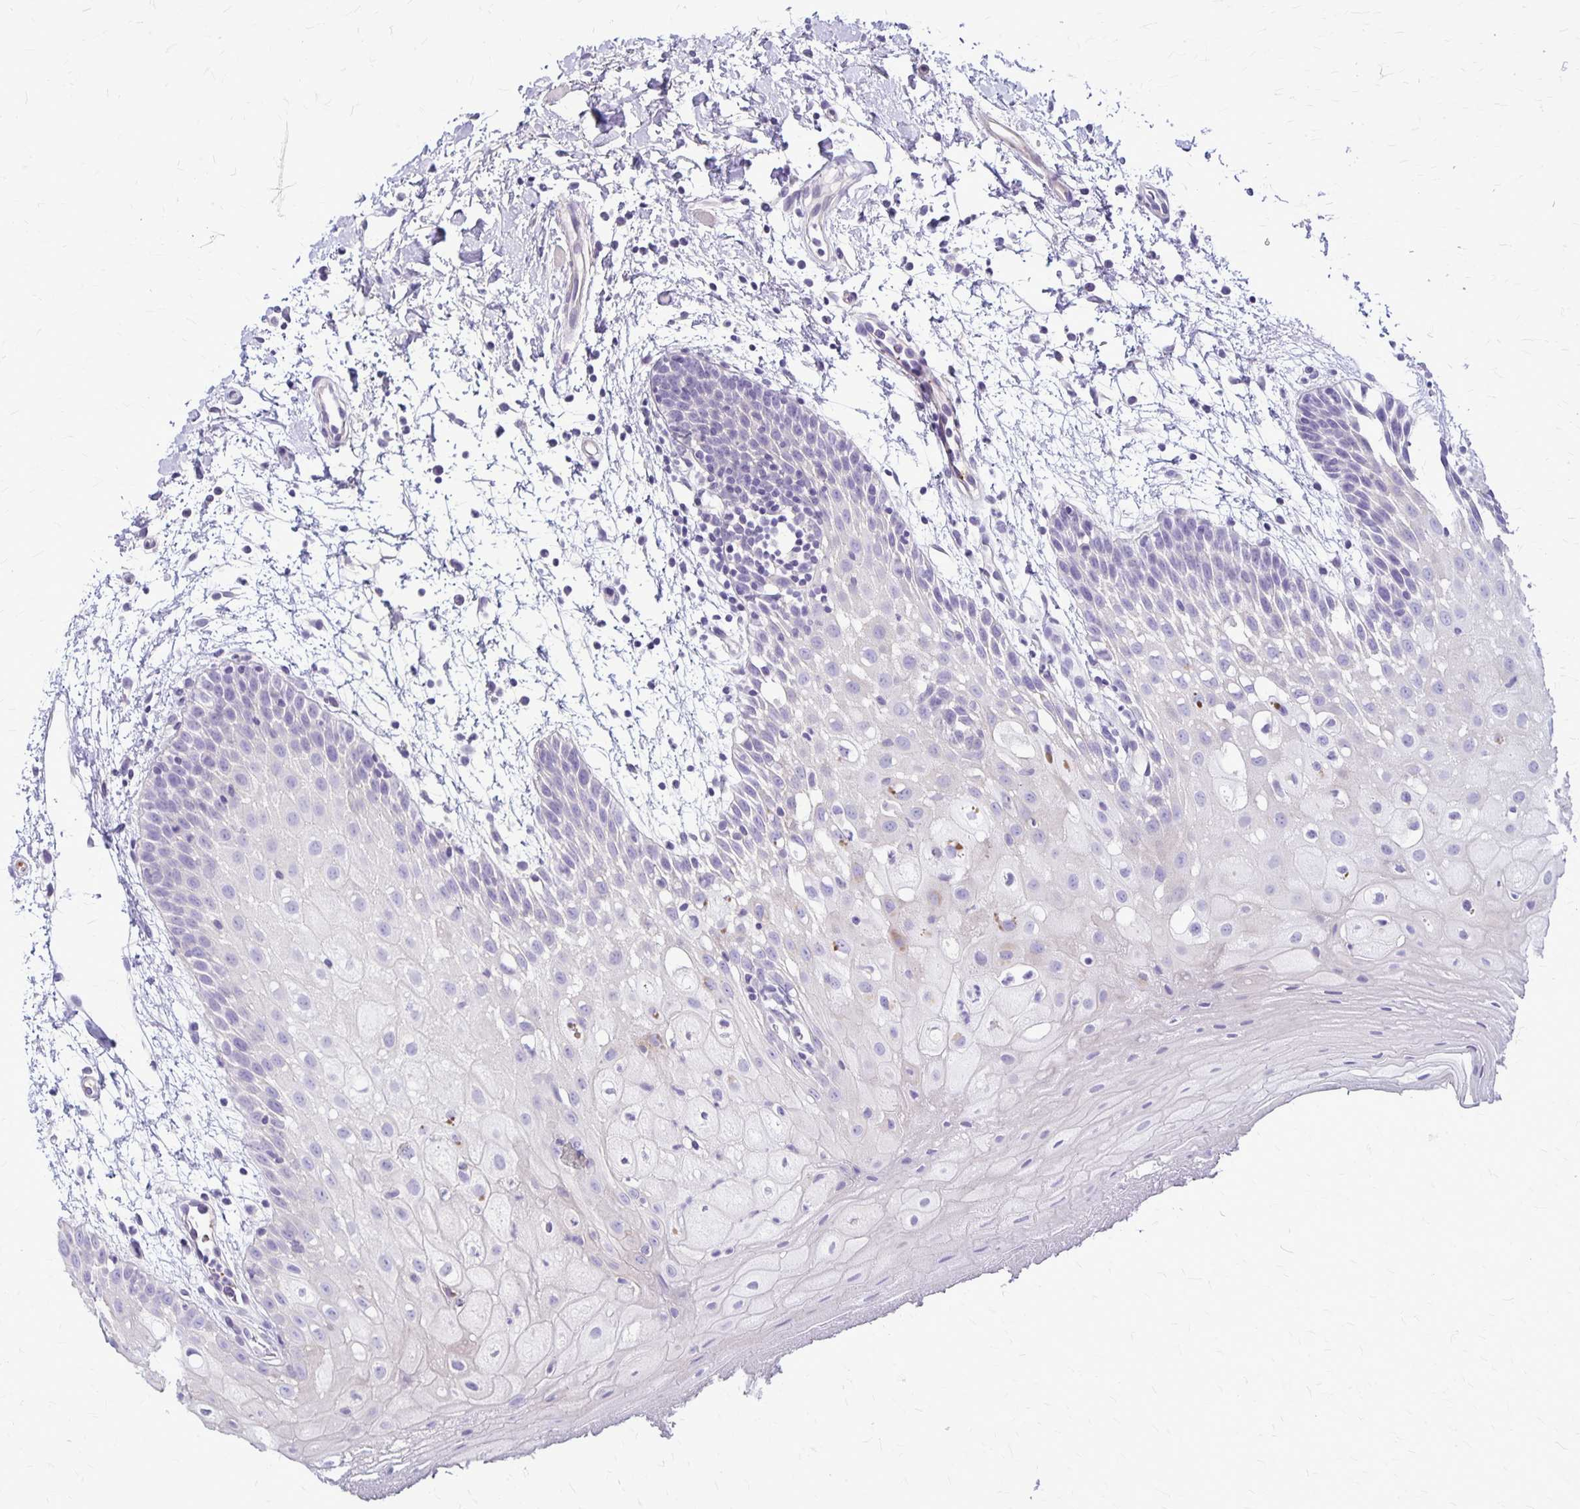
{"staining": {"intensity": "negative", "quantity": "none", "location": "none"}, "tissue": "oral mucosa", "cell_type": "Squamous epithelial cells", "image_type": "normal", "snomed": [{"axis": "morphology", "description": "Normal tissue, NOS"}, {"axis": "morphology", "description": "Squamous cell carcinoma, NOS"}, {"axis": "topography", "description": "Oral tissue"}, {"axis": "topography", "description": "Tounge, NOS"}, {"axis": "topography", "description": "Head-Neck"}], "caption": "Immunohistochemical staining of benign oral mucosa demonstrates no significant expression in squamous epithelial cells.", "gene": "GP9", "patient": {"sex": "male", "age": 62}}